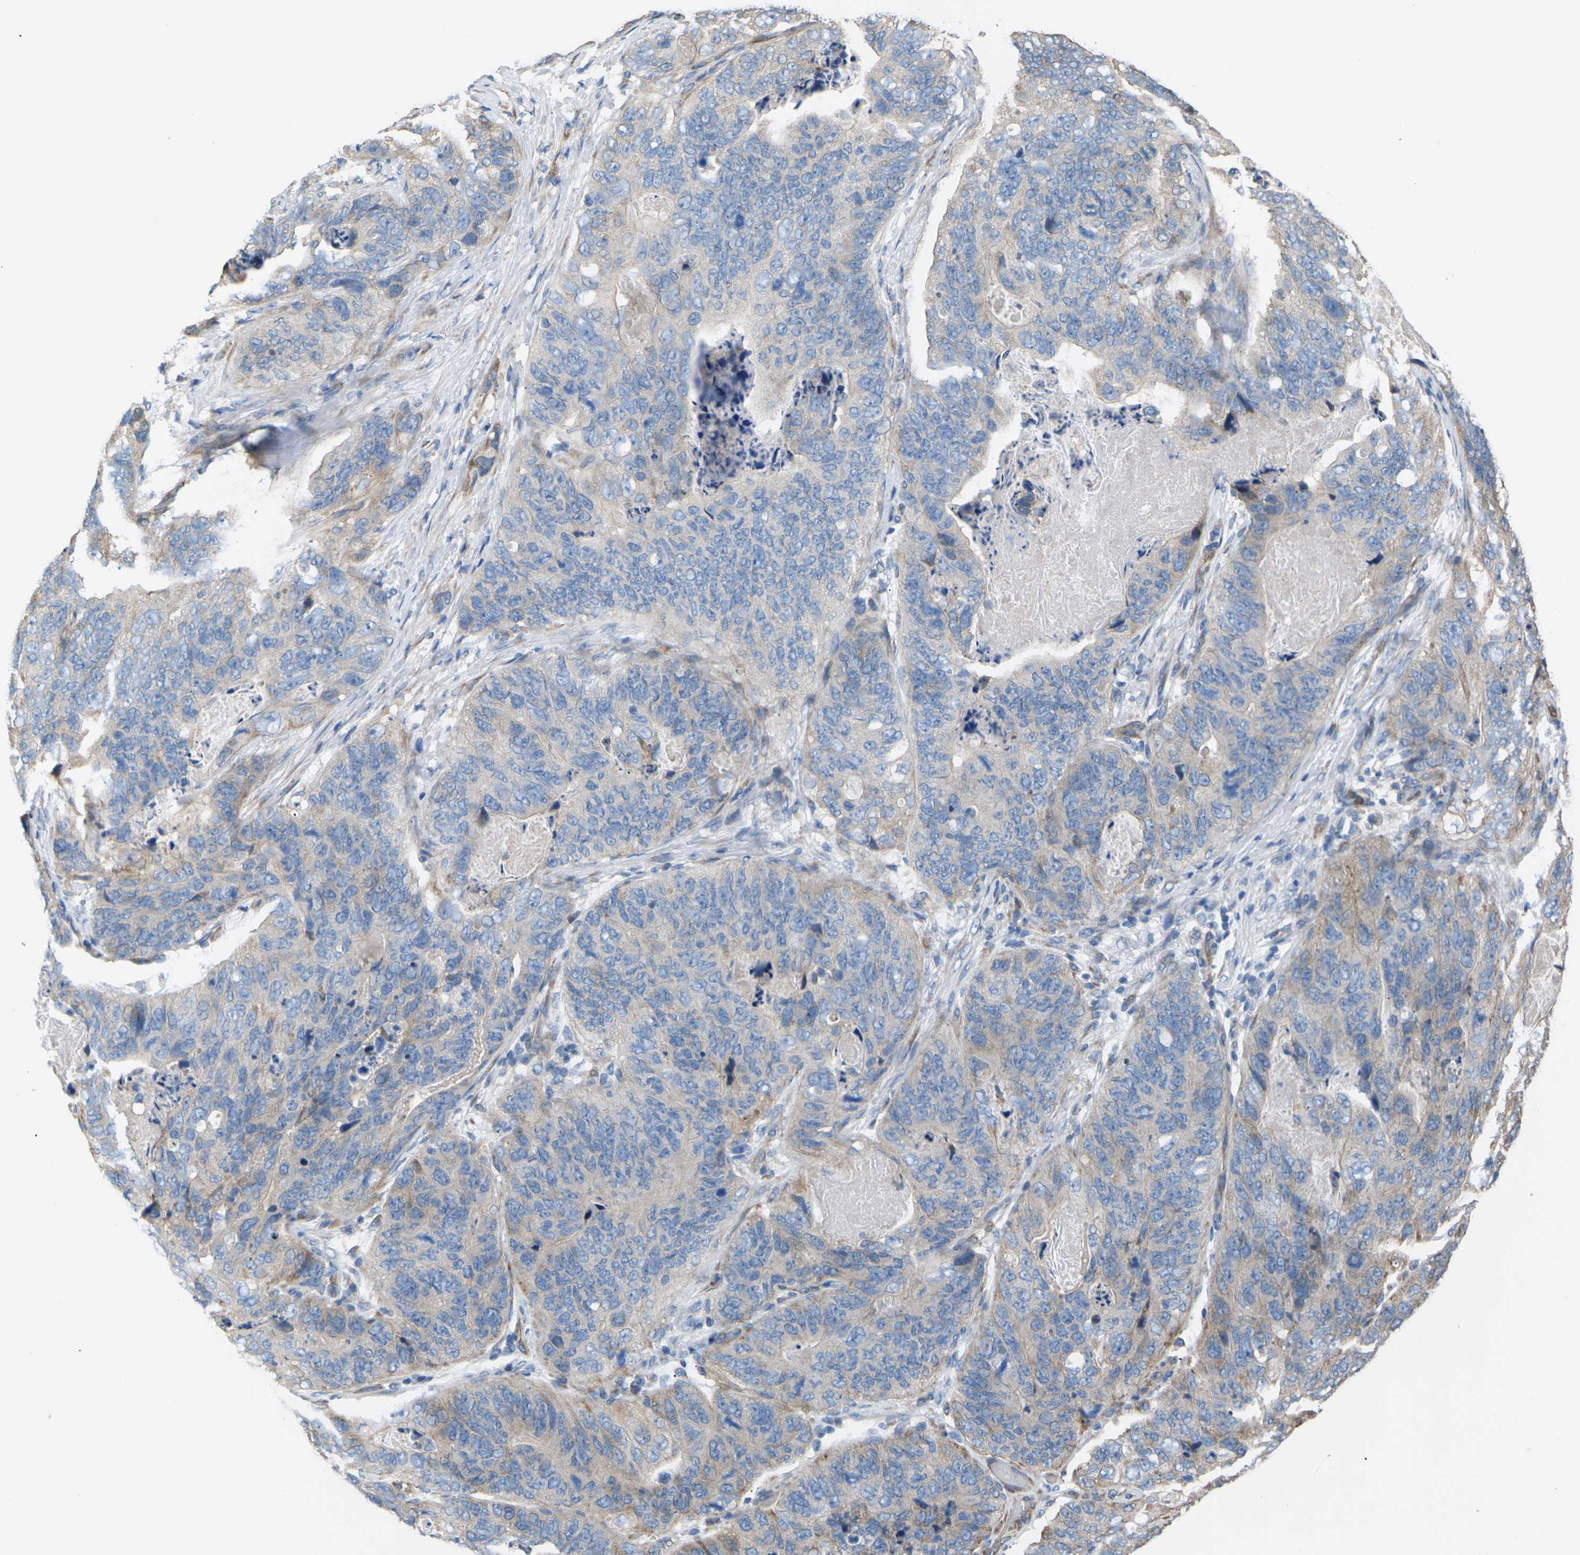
{"staining": {"intensity": "weak", "quantity": "<25%", "location": "cytoplasmic/membranous"}, "tissue": "stomach cancer", "cell_type": "Tumor cells", "image_type": "cancer", "snomed": [{"axis": "morphology", "description": "Adenocarcinoma, NOS"}, {"axis": "topography", "description": "Stomach"}], "caption": "High power microscopy image of an immunohistochemistry image of stomach cancer, revealing no significant expression in tumor cells.", "gene": "KLHDC8B", "patient": {"sex": "female", "age": 89}}